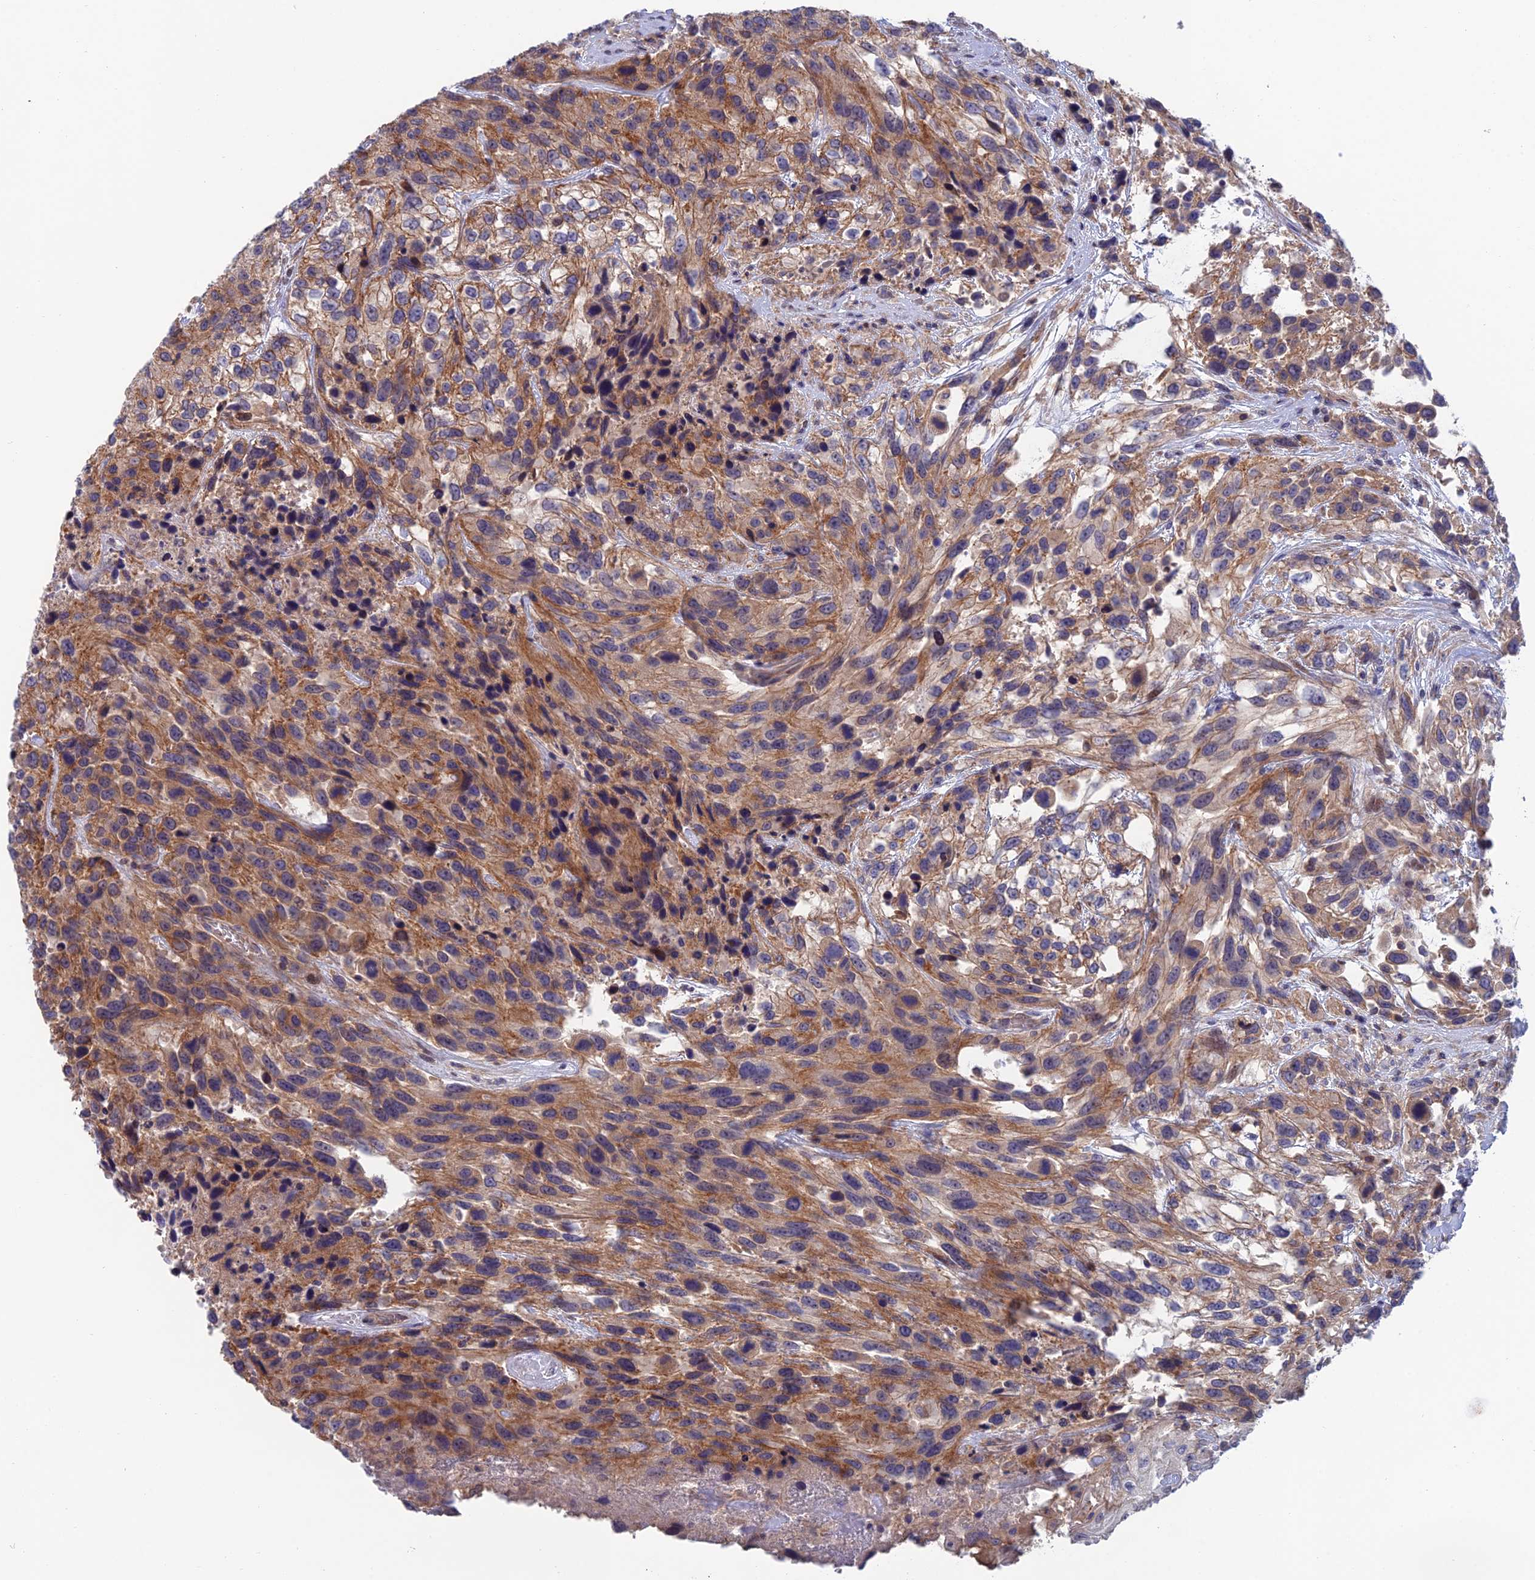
{"staining": {"intensity": "moderate", "quantity": ">75%", "location": "cytoplasmic/membranous"}, "tissue": "urothelial cancer", "cell_type": "Tumor cells", "image_type": "cancer", "snomed": [{"axis": "morphology", "description": "Urothelial carcinoma, High grade"}, {"axis": "topography", "description": "Urinary bladder"}], "caption": "This is a micrograph of immunohistochemistry (IHC) staining of urothelial cancer, which shows moderate positivity in the cytoplasmic/membranous of tumor cells.", "gene": "USP37", "patient": {"sex": "female", "age": 70}}